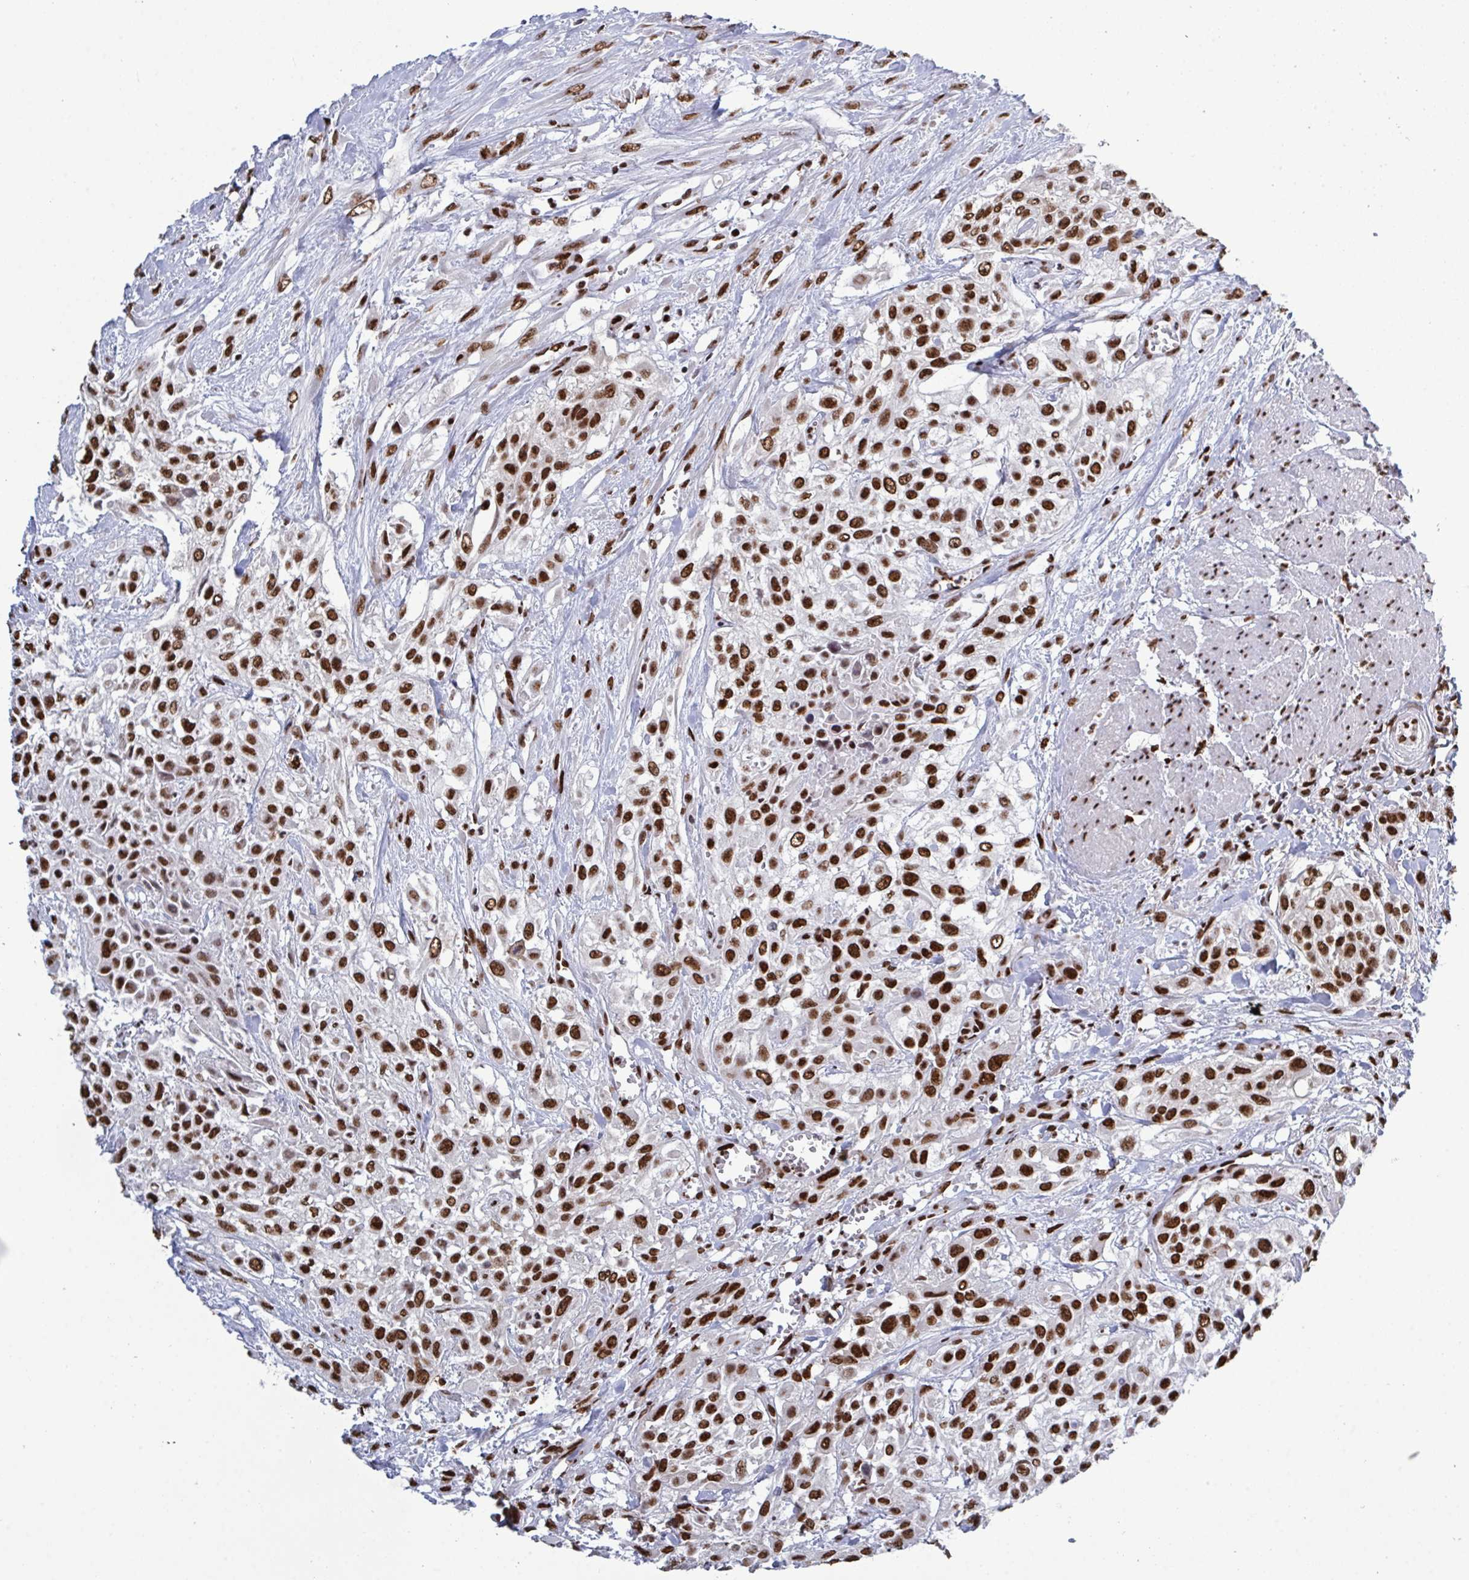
{"staining": {"intensity": "strong", "quantity": ">75%", "location": "nuclear"}, "tissue": "urothelial cancer", "cell_type": "Tumor cells", "image_type": "cancer", "snomed": [{"axis": "morphology", "description": "Urothelial carcinoma, High grade"}, {"axis": "topography", "description": "Urinary bladder"}], "caption": "Human urothelial carcinoma (high-grade) stained with a brown dye exhibits strong nuclear positive positivity in about >75% of tumor cells.", "gene": "ZNF607", "patient": {"sex": "male", "age": 57}}